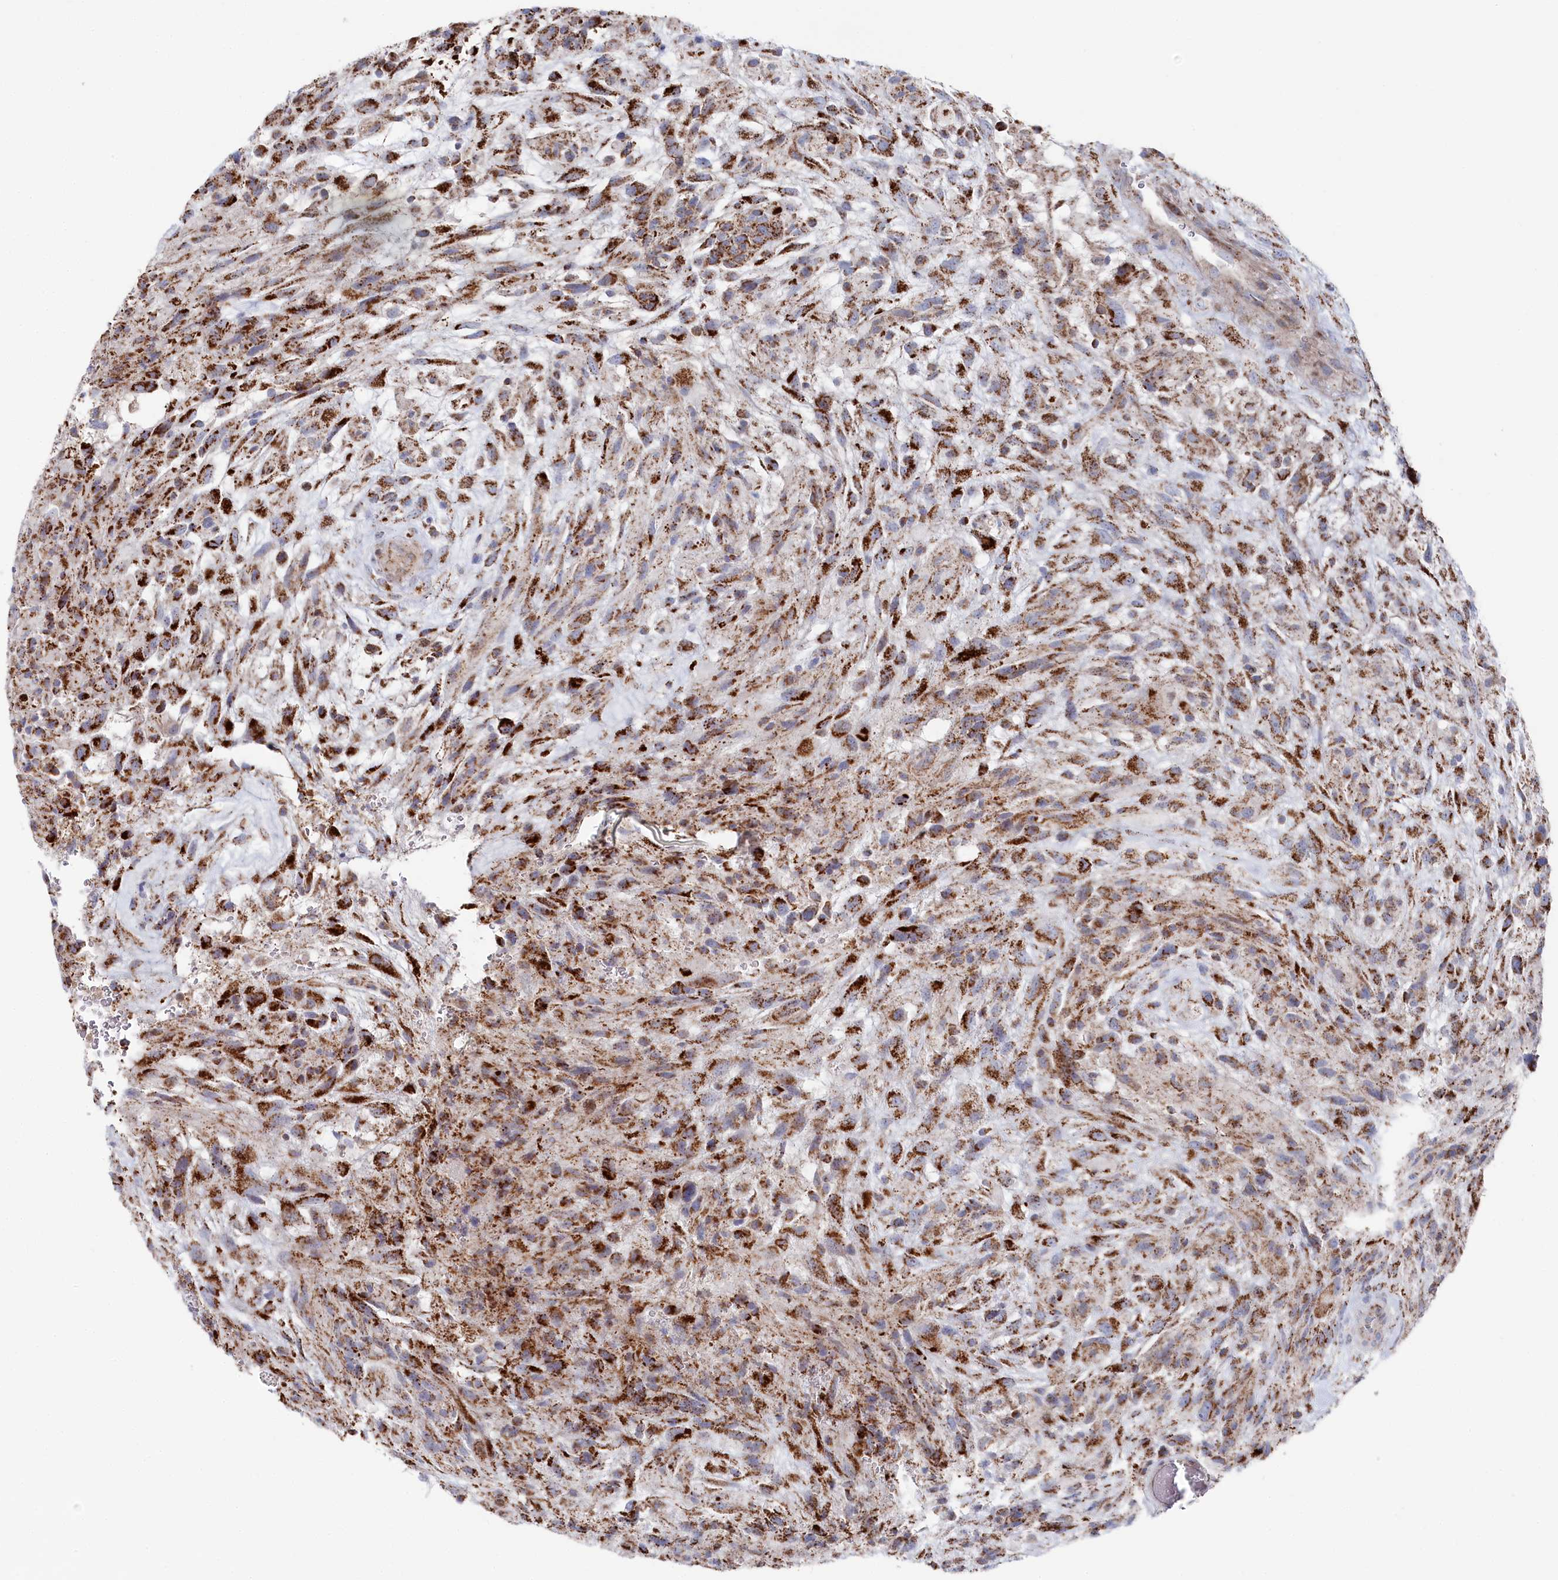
{"staining": {"intensity": "strong", "quantity": ">75%", "location": "cytoplasmic/membranous"}, "tissue": "glioma", "cell_type": "Tumor cells", "image_type": "cancer", "snomed": [{"axis": "morphology", "description": "Glioma, malignant, High grade"}, {"axis": "topography", "description": "Brain"}], "caption": "Immunohistochemical staining of glioma demonstrates high levels of strong cytoplasmic/membranous expression in about >75% of tumor cells.", "gene": "GLS2", "patient": {"sex": "male", "age": 61}}